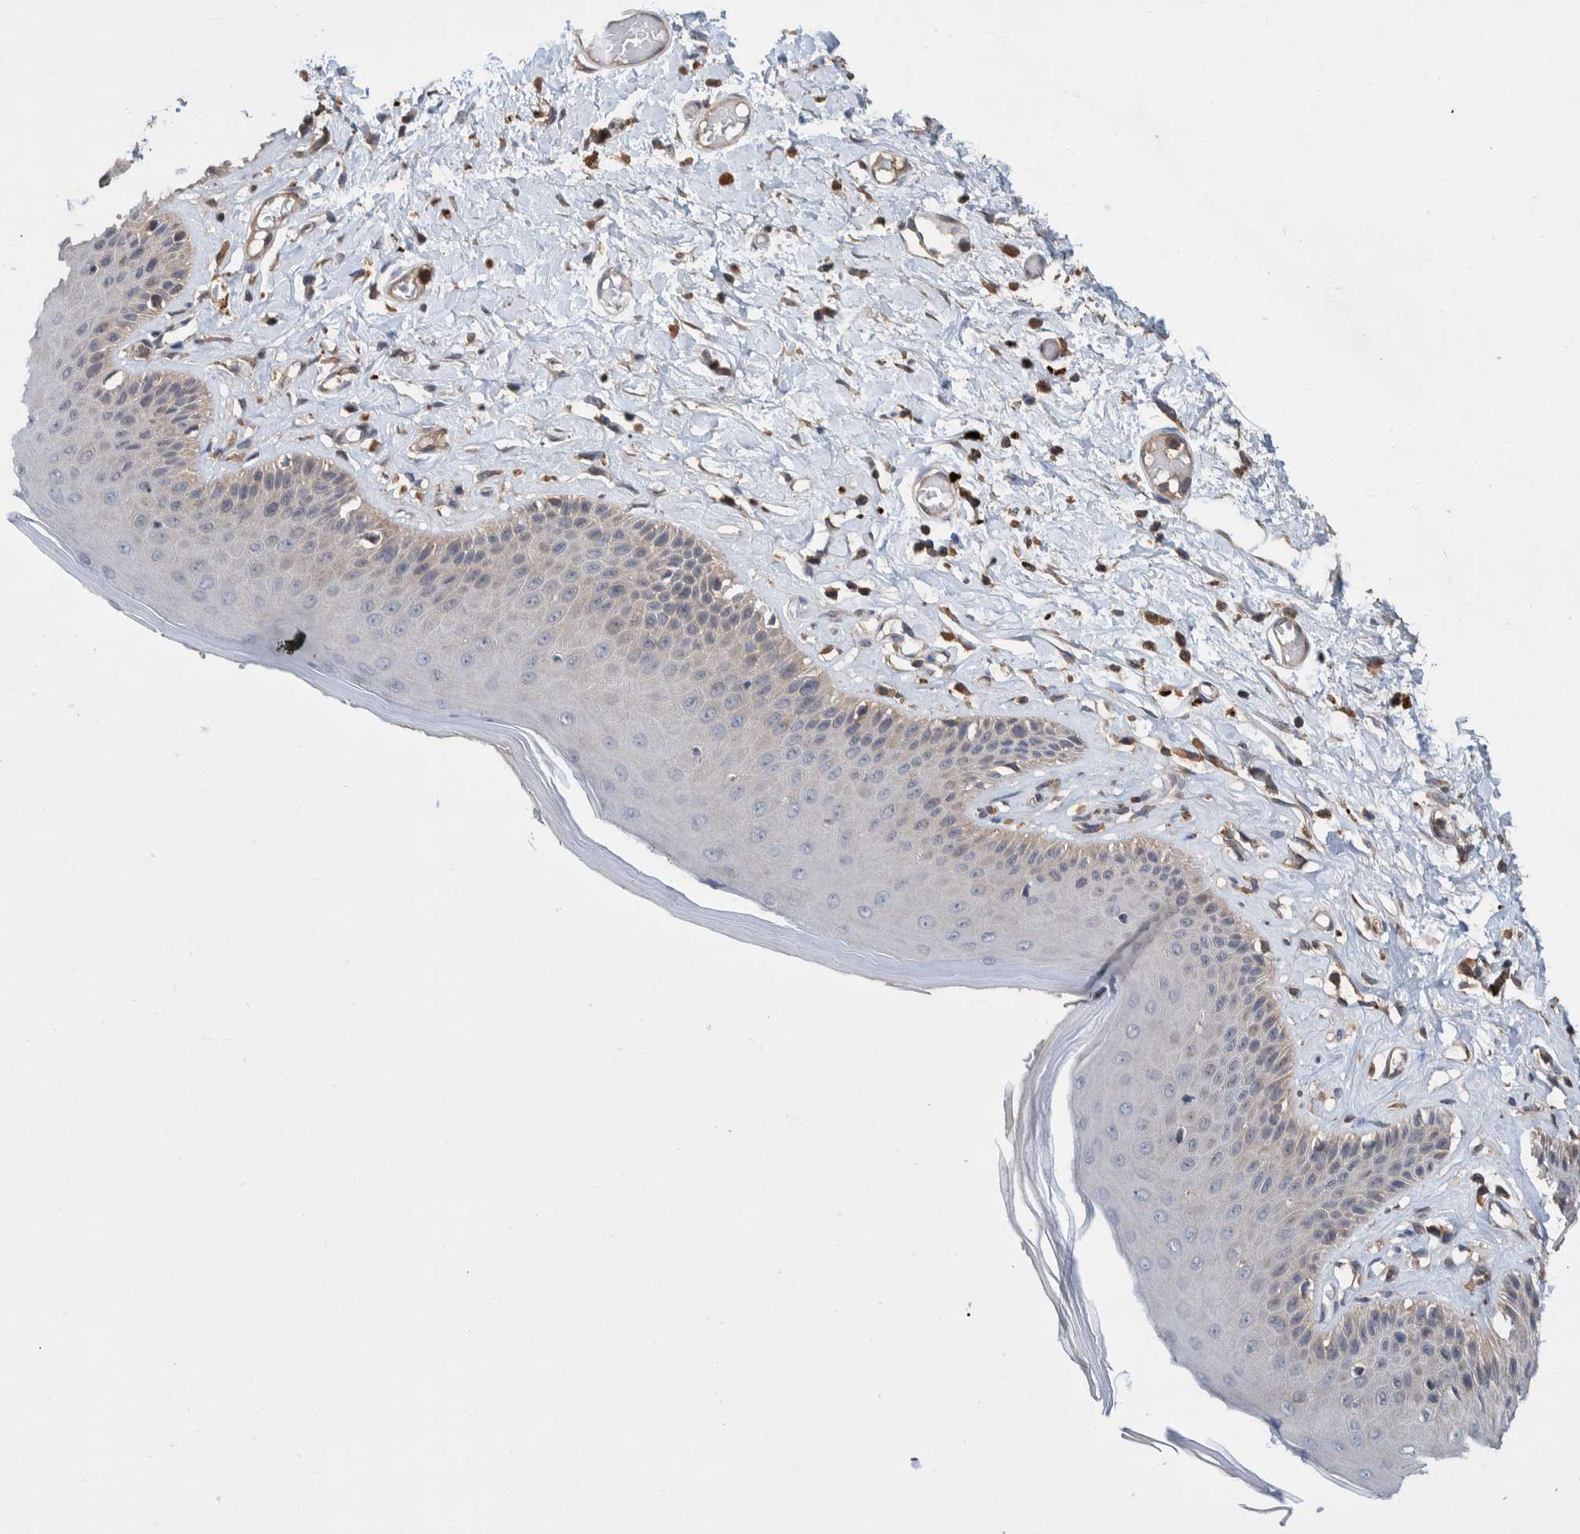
{"staining": {"intensity": "weak", "quantity": "<25%", "location": "cytoplasmic/membranous"}, "tissue": "skin", "cell_type": "Epidermal cells", "image_type": "normal", "snomed": [{"axis": "morphology", "description": "Normal tissue, NOS"}, {"axis": "topography", "description": "Vulva"}], "caption": "Epidermal cells show no significant expression in unremarkable skin.", "gene": "PLPBP", "patient": {"sex": "female", "age": 73}}